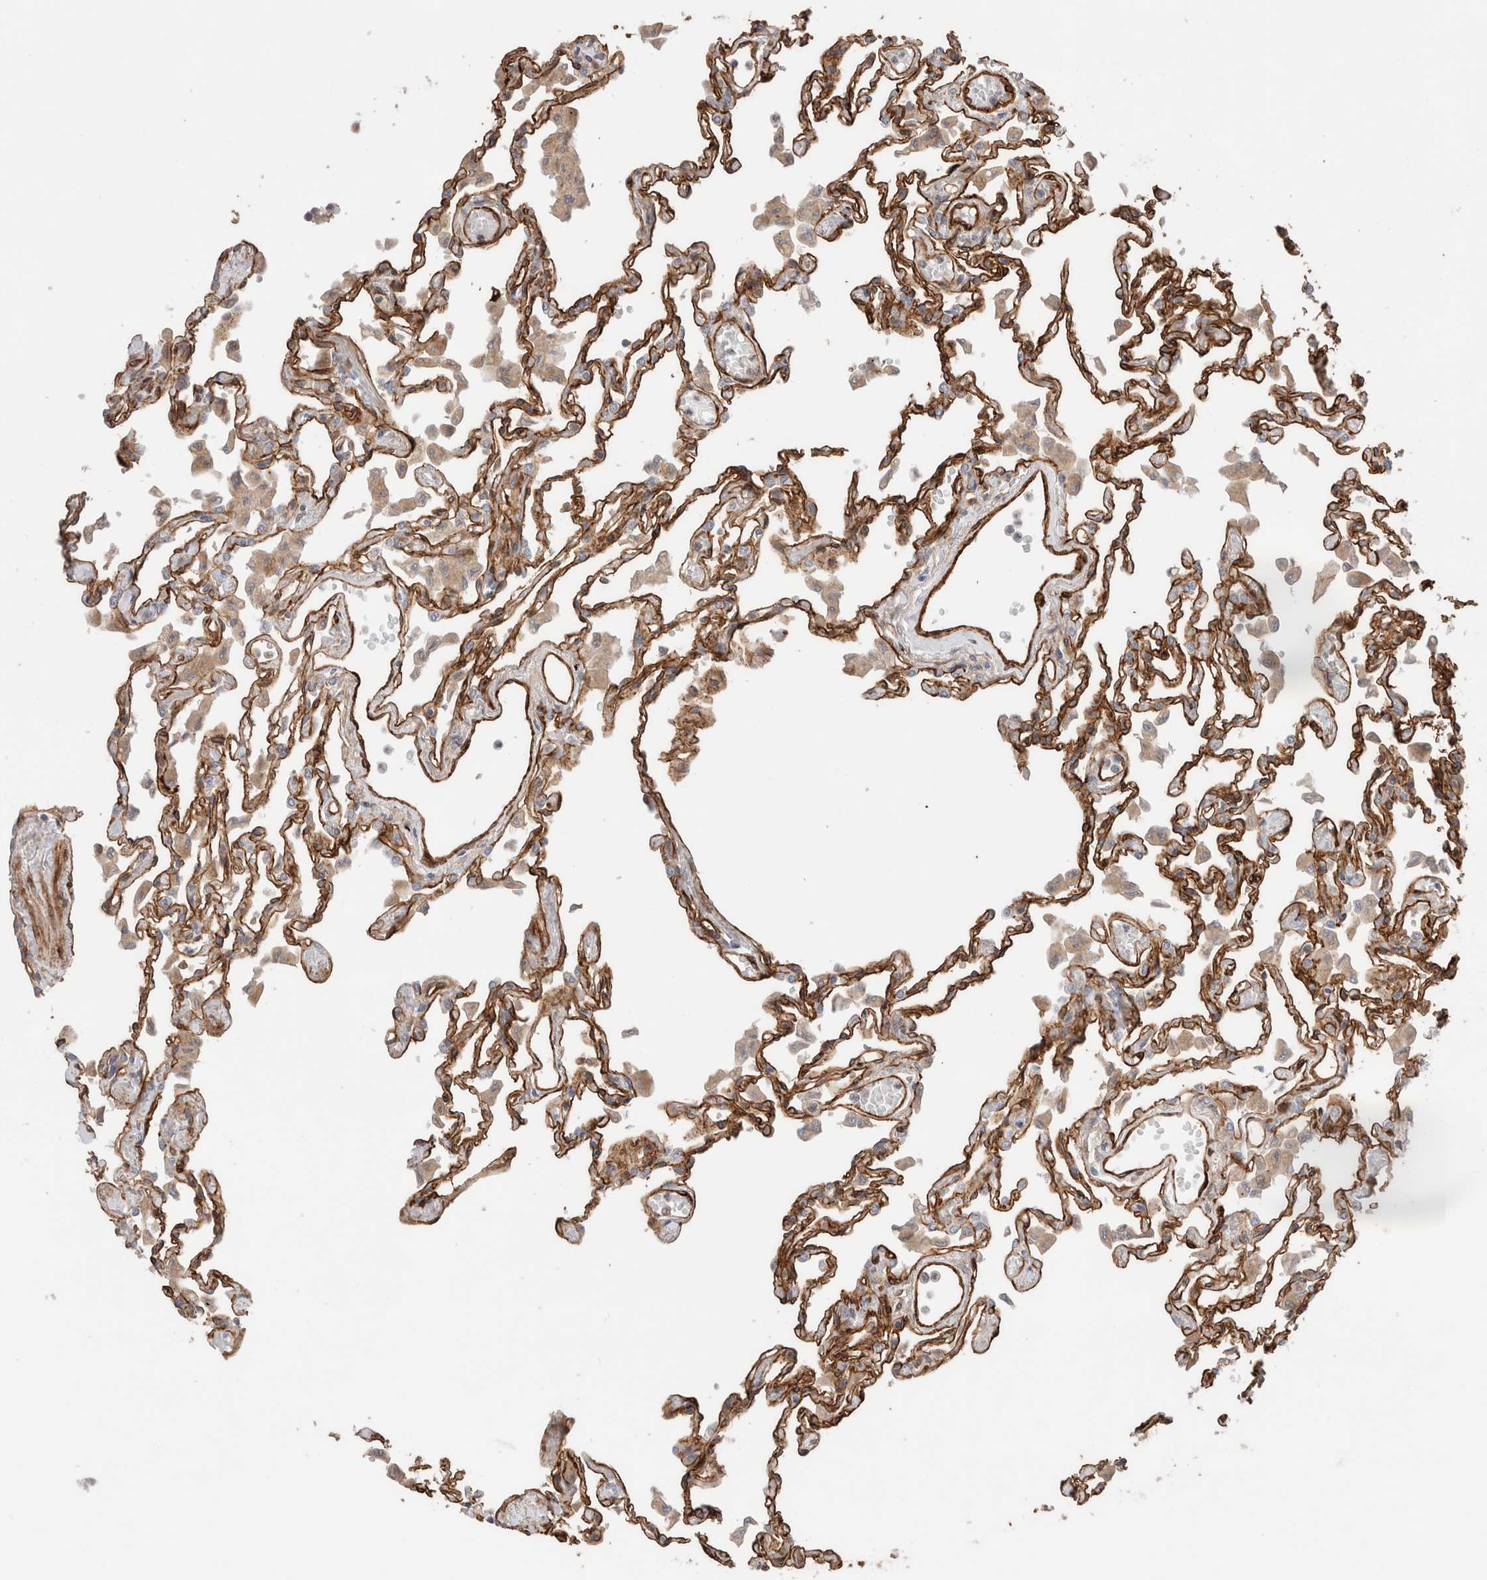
{"staining": {"intensity": "moderate", "quantity": "25%-75%", "location": "cytoplasmic/membranous"}, "tissue": "lung", "cell_type": "Alveolar cells", "image_type": "normal", "snomed": [{"axis": "morphology", "description": "Normal tissue, NOS"}, {"axis": "topography", "description": "Bronchus"}, {"axis": "topography", "description": "Lung"}], "caption": "Lung stained with DAB (3,3'-diaminobenzidine) immunohistochemistry displays medium levels of moderate cytoplasmic/membranous expression in approximately 25%-75% of alveolar cells.", "gene": "RAB32", "patient": {"sex": "female", "age": 49}}